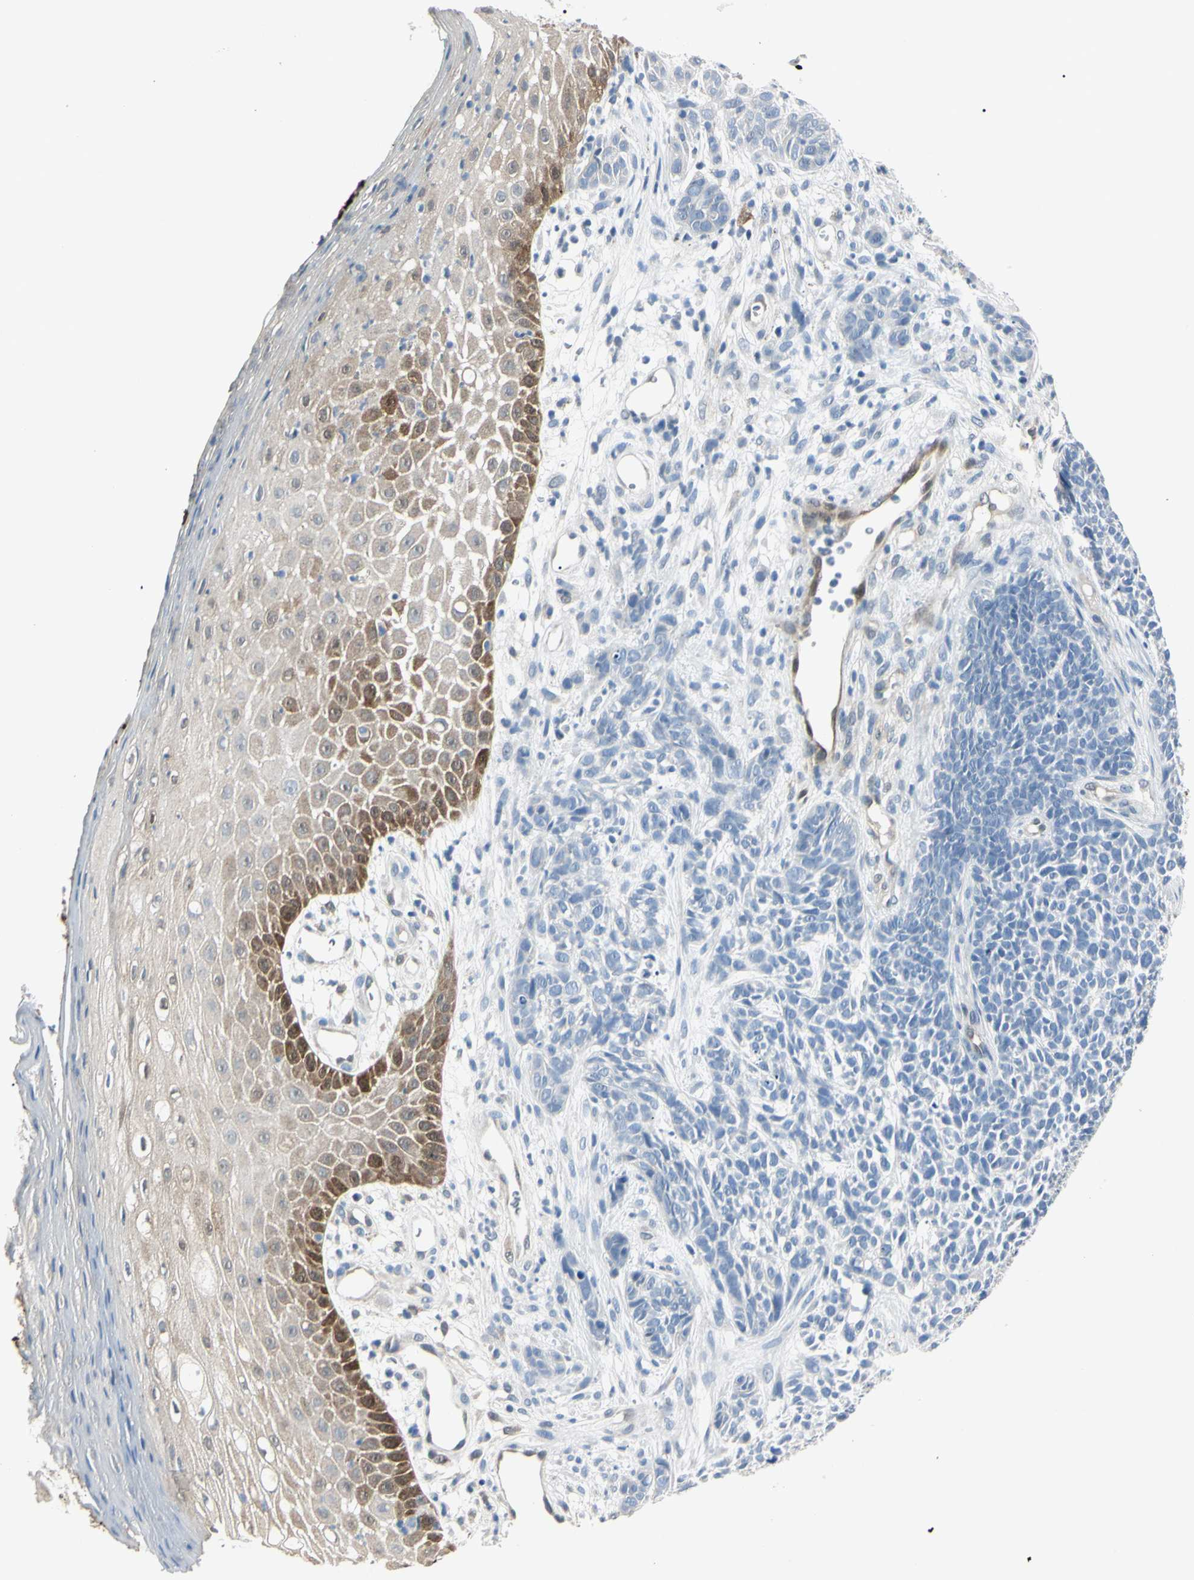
{"staining": {"intensity": "negative", "quantity": "none", "location": "none"}, "tissue": "skin cancer", "cell_type": "Tumor cells", "image_type": "cancer", "snomed": [{"axis": "morphology", "description": "Basal cell carcinoma"}, {"axis": "topography", "description": "Skin"}], "caption": "There is no significant expression in tumor cells of skin cancer.", "gene": "AKR1C3", "patient": {"sex": "female", "age": 84}}